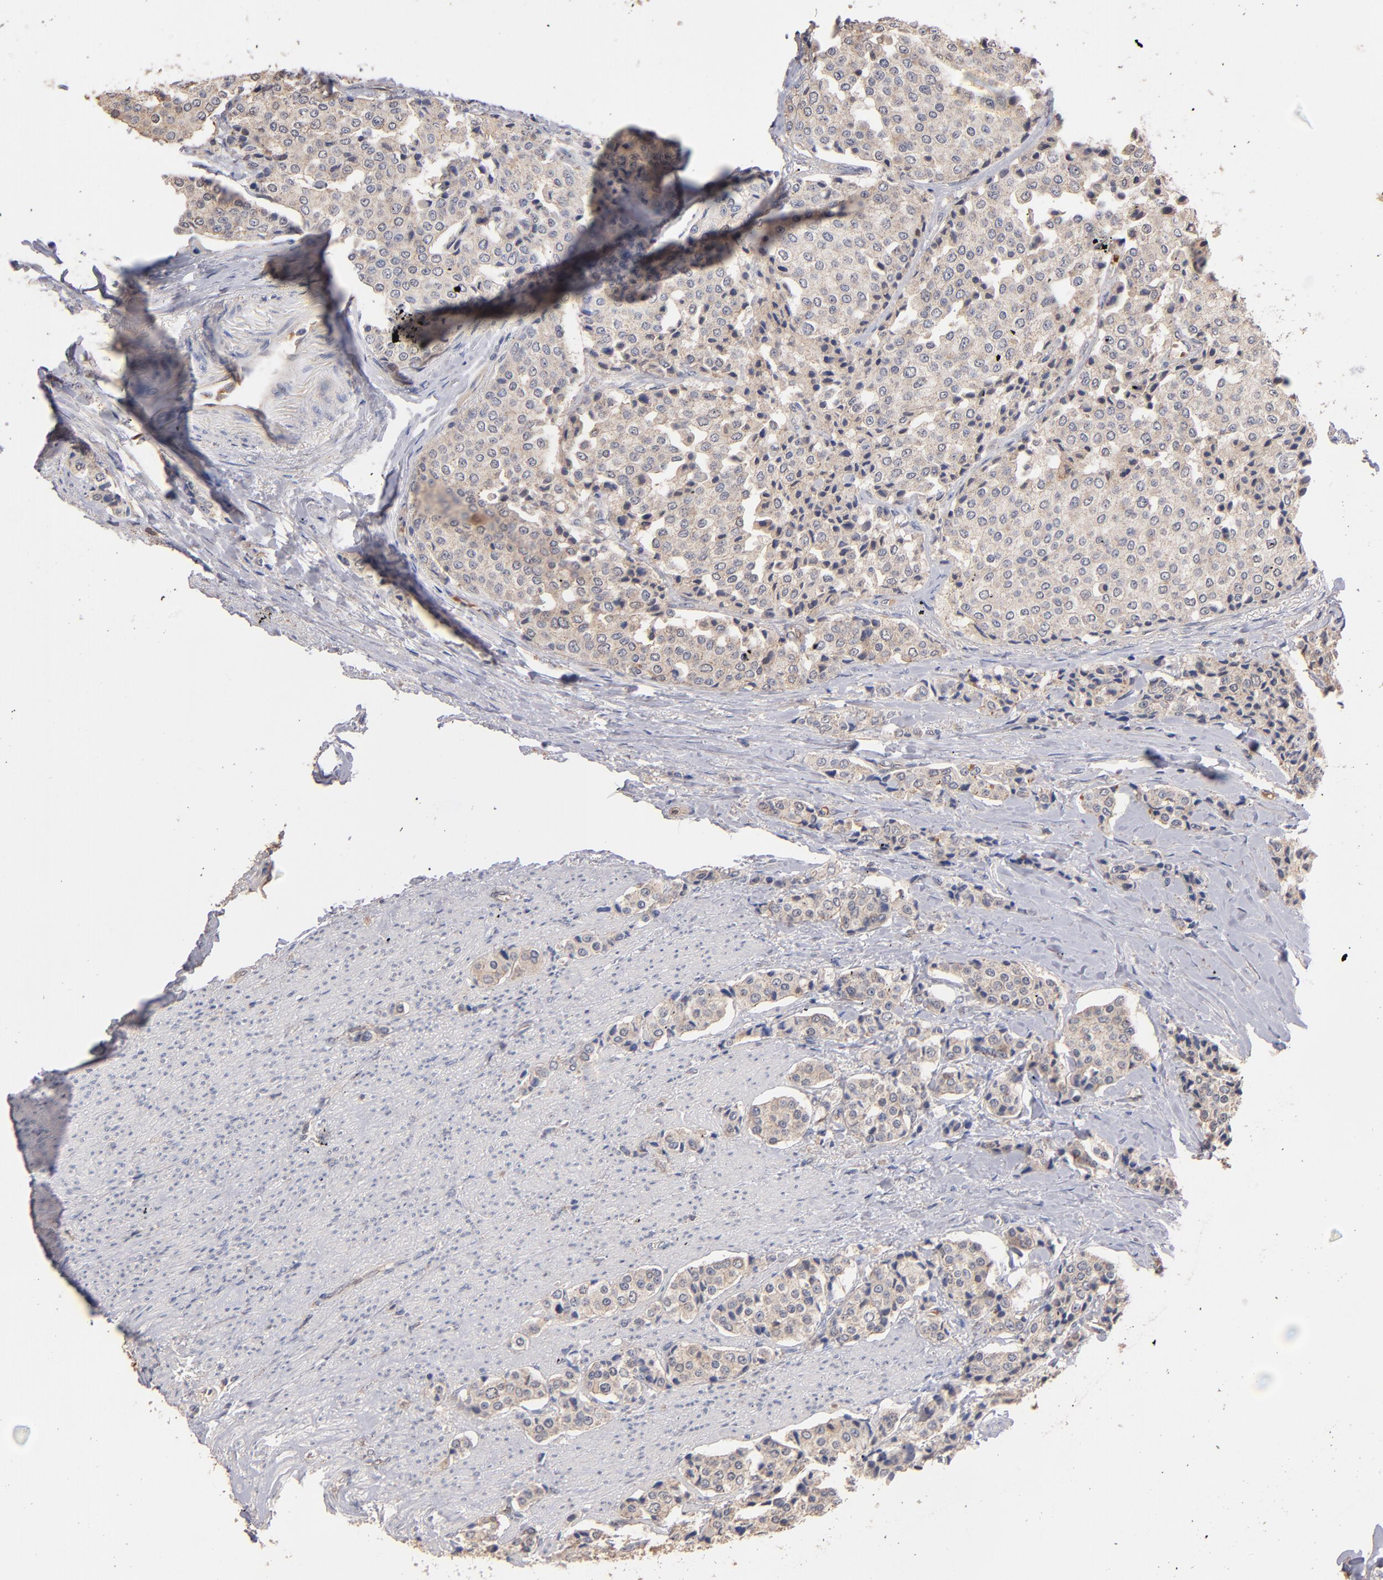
{"staining": {"intensity": "moderate", "quantity": ">75%", "location": "cytoplasmic/membranous"}, "tissue": "carcinoid", "cell_type": "Tumor cells", "image_type": "cancer", "snomed": [{"axis": "morphology", "description": "Carcinoid, malignant, NOS"}, {"axis": "topography", "description": "Colon"}], "caption": "Protein expression analysis of human malignant carcinoid reveals moderate cytoplasmic/membranous expression in approximately >75% of tumor cells.", "gene": "RO60", "patient": {"sex": "female", "age": 61}}